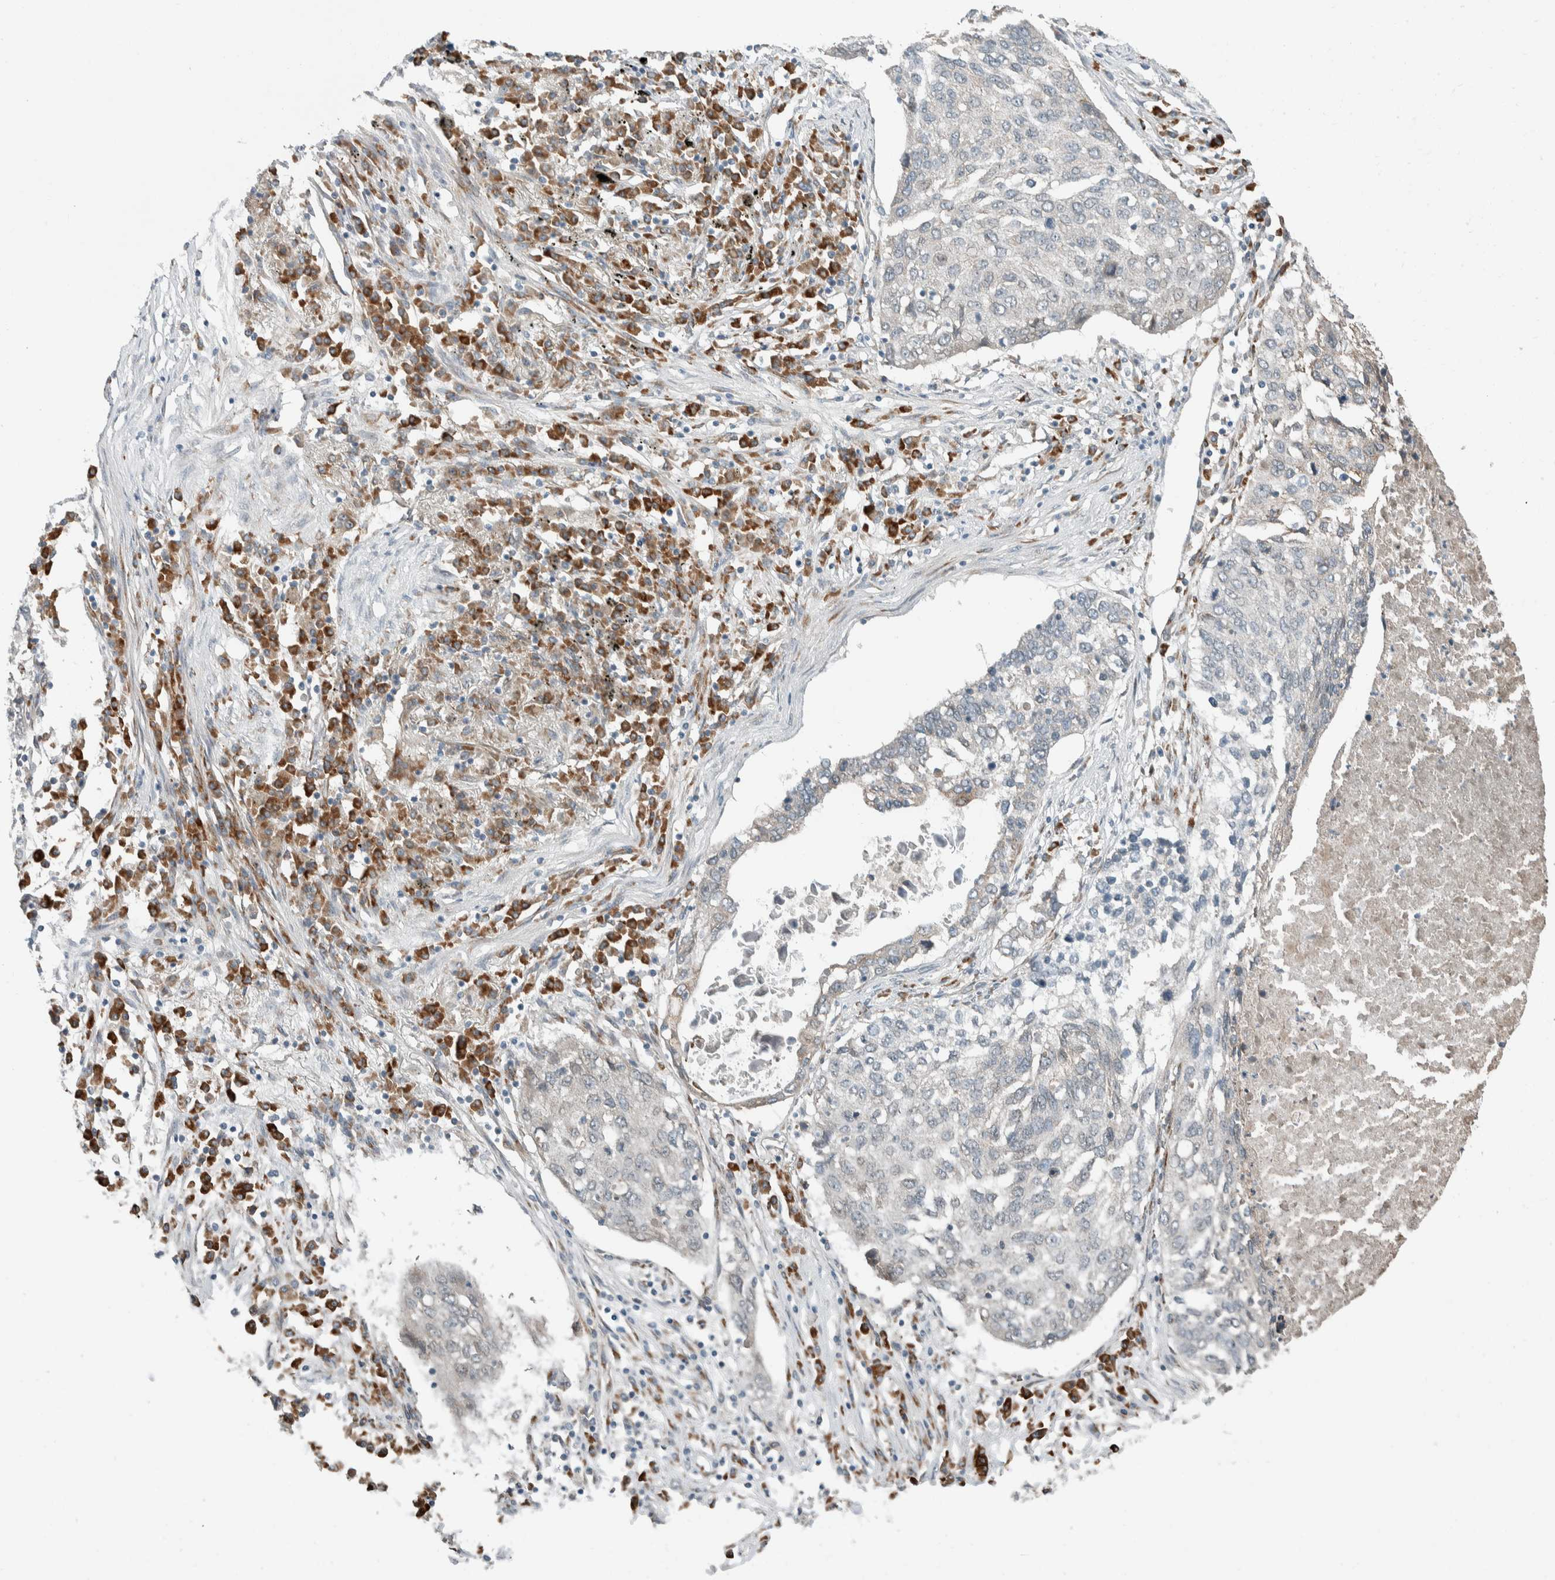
{"staining": {"intensity": "negative", "quantity": "none", "location": "none"}, "tissue": "lung cancer", "cell_type": "Tumor cells", "image_type": "cancer", "snomed": [{"axis": "morphology", "description": "Squamous cell carcinoma, NOS"}, {"axis": "topography", "description": "Lung"}], "caption": "Immunohistochemistry (IHC) histopathology image of neoplastic tissue: human lung cancer (squamous cell carcinoma) stained with DAB demonstrates no significant protein positivity in tumor cells. Brightfield microscopy of immunohistochemistry stained with DAB (brown) and hematoxylin (blue), captured at high magnification.", "gene": "CTBP2", "patient": {"sex": "female", "age": 63}}